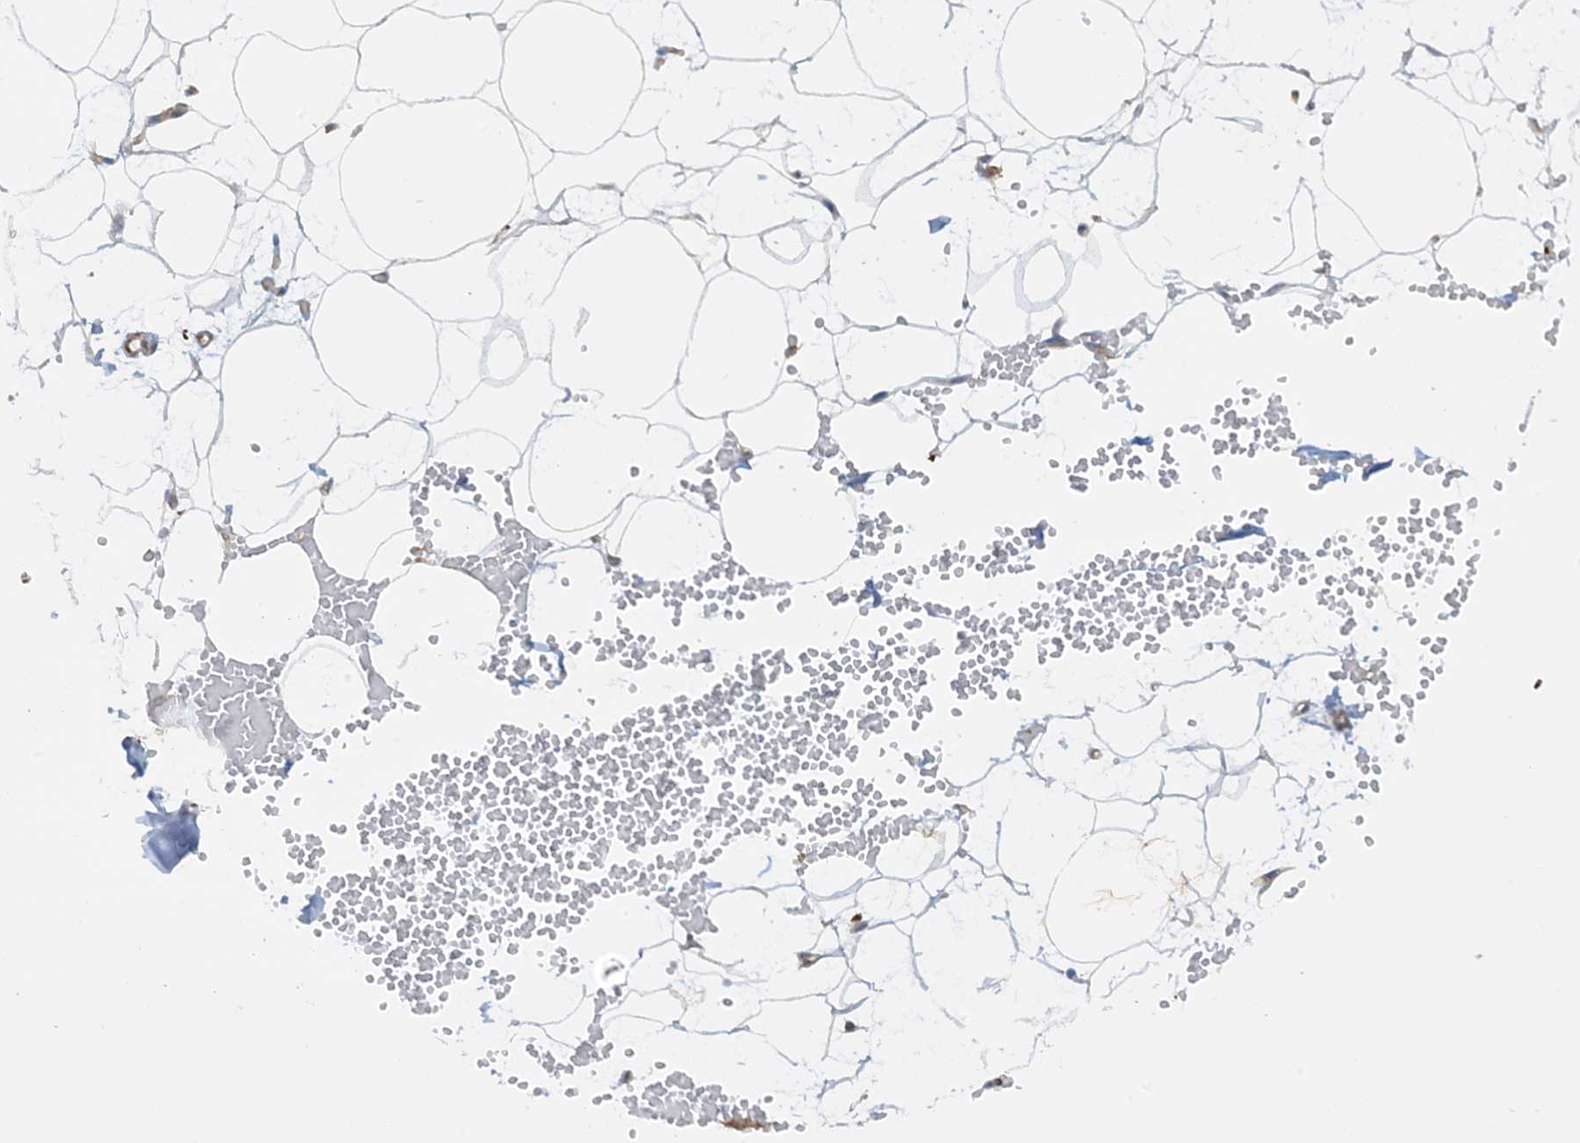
{"staining": {"intensity": "negative", "quantity": "none", "location": "none"}, "tissue": "adipose tissue", "cell_type": "Adipocytes", "image_type": "normal", "snomed": [{"axis": "morphology", "description": "Normal tissue, NOS"}, {"axis": "topography", "description": "Breast"}], "caption": "Immunohistochemistry (IHC) image of normal human adipose tissue stained for a protein (brown), which demonstrates no staining in adipocytes.", "gene": "STAM2", "patient": {"sex": "female", "age": 23}}